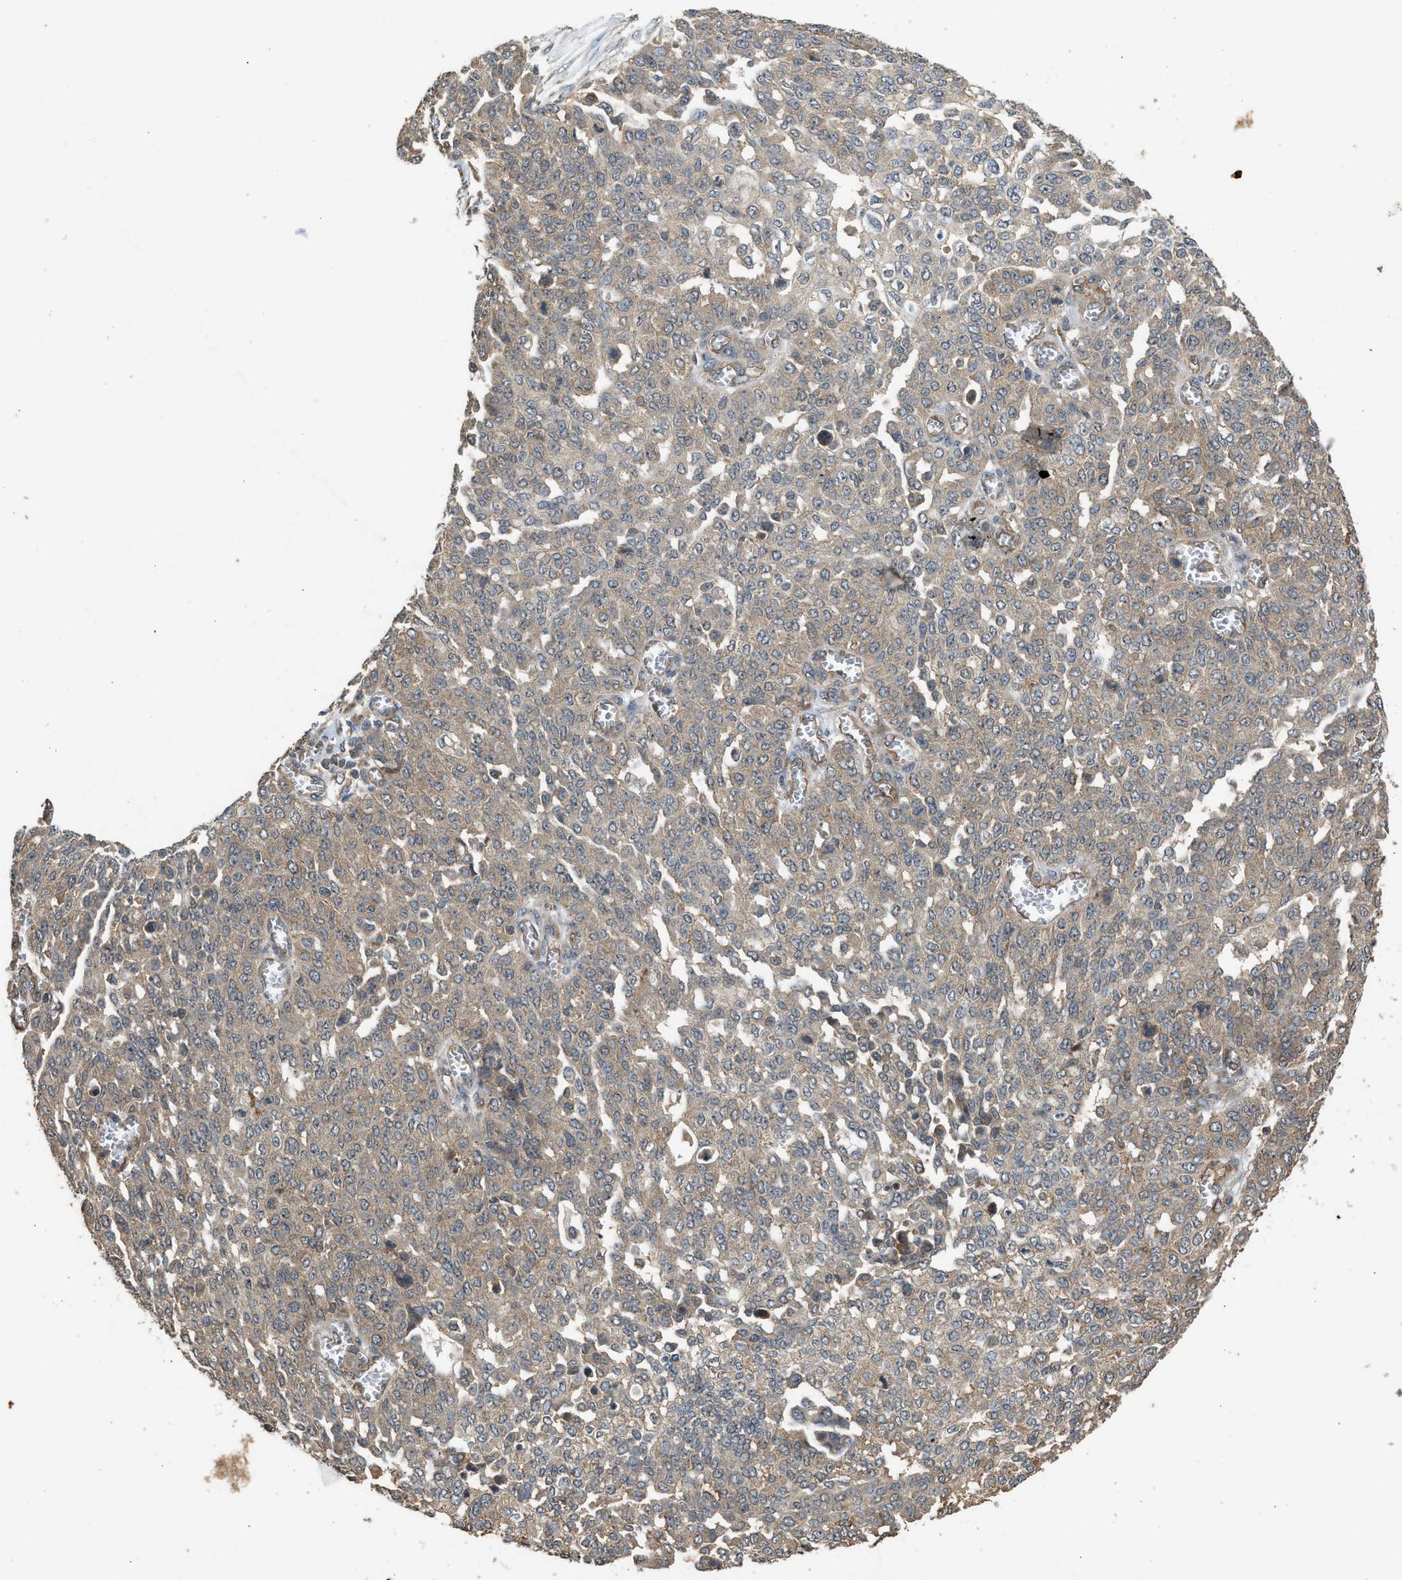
{"staining": {"intensity": "weak", "quantity": ">75%", "location": "cytoplasmic/membranous"}, "tissue": "ovarian cancer", "cell_type": "Tumor cells", "image_type": "cancer", "snomed": [{"axis": "morphology", "description": "Cystadenocarcinoma, serous, NOS"}, {"axis": "topography", "description": "Soft tissue"}, {"axis": "topography", "description": "Ovary"}], "caption": "A low amount of weak cytoplasmic/membranous positivity is seen in about >75% of tumor cells in ovarian cancer tissue.", "gene": "HIP1R", "patient": {"sex": "female", "age": 57}}